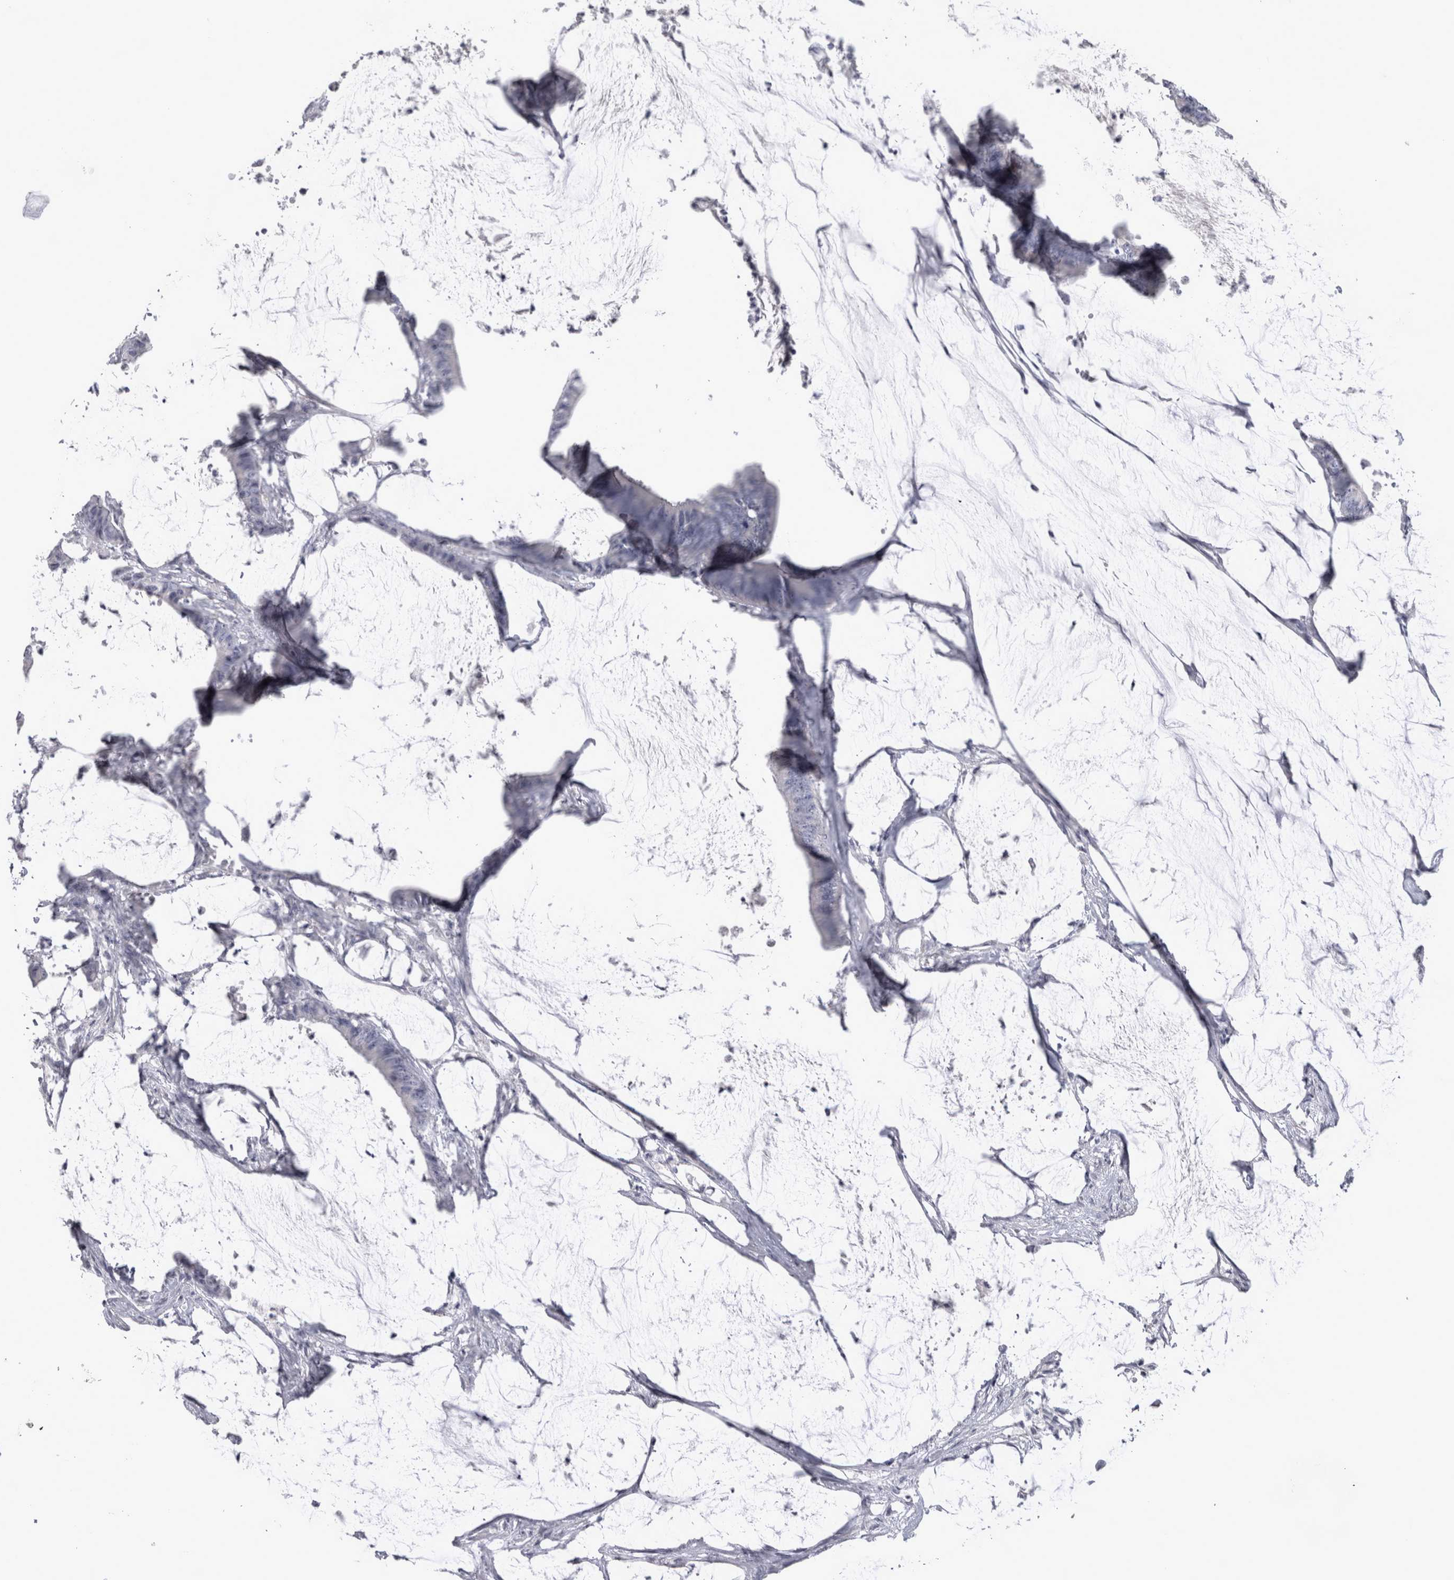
{"staining": {"intensity": "negative", "quantity": "none", "location": "none"}, "tissue": "colorectal cancer", "cell_type": "Tumor cells", "image_type": "cancer", "snomed": [{"axis": "morphology", "description": "Adenocarcinoma, NOS"}, {"axis": "topography", "description": "Rectum"}], "caption": "DAB immunohistochemical staining of colorectal cancer shows no significant expression in tumor cells.", "gene": "MSMB", "patient": {"sex": "female", "age": 66}}